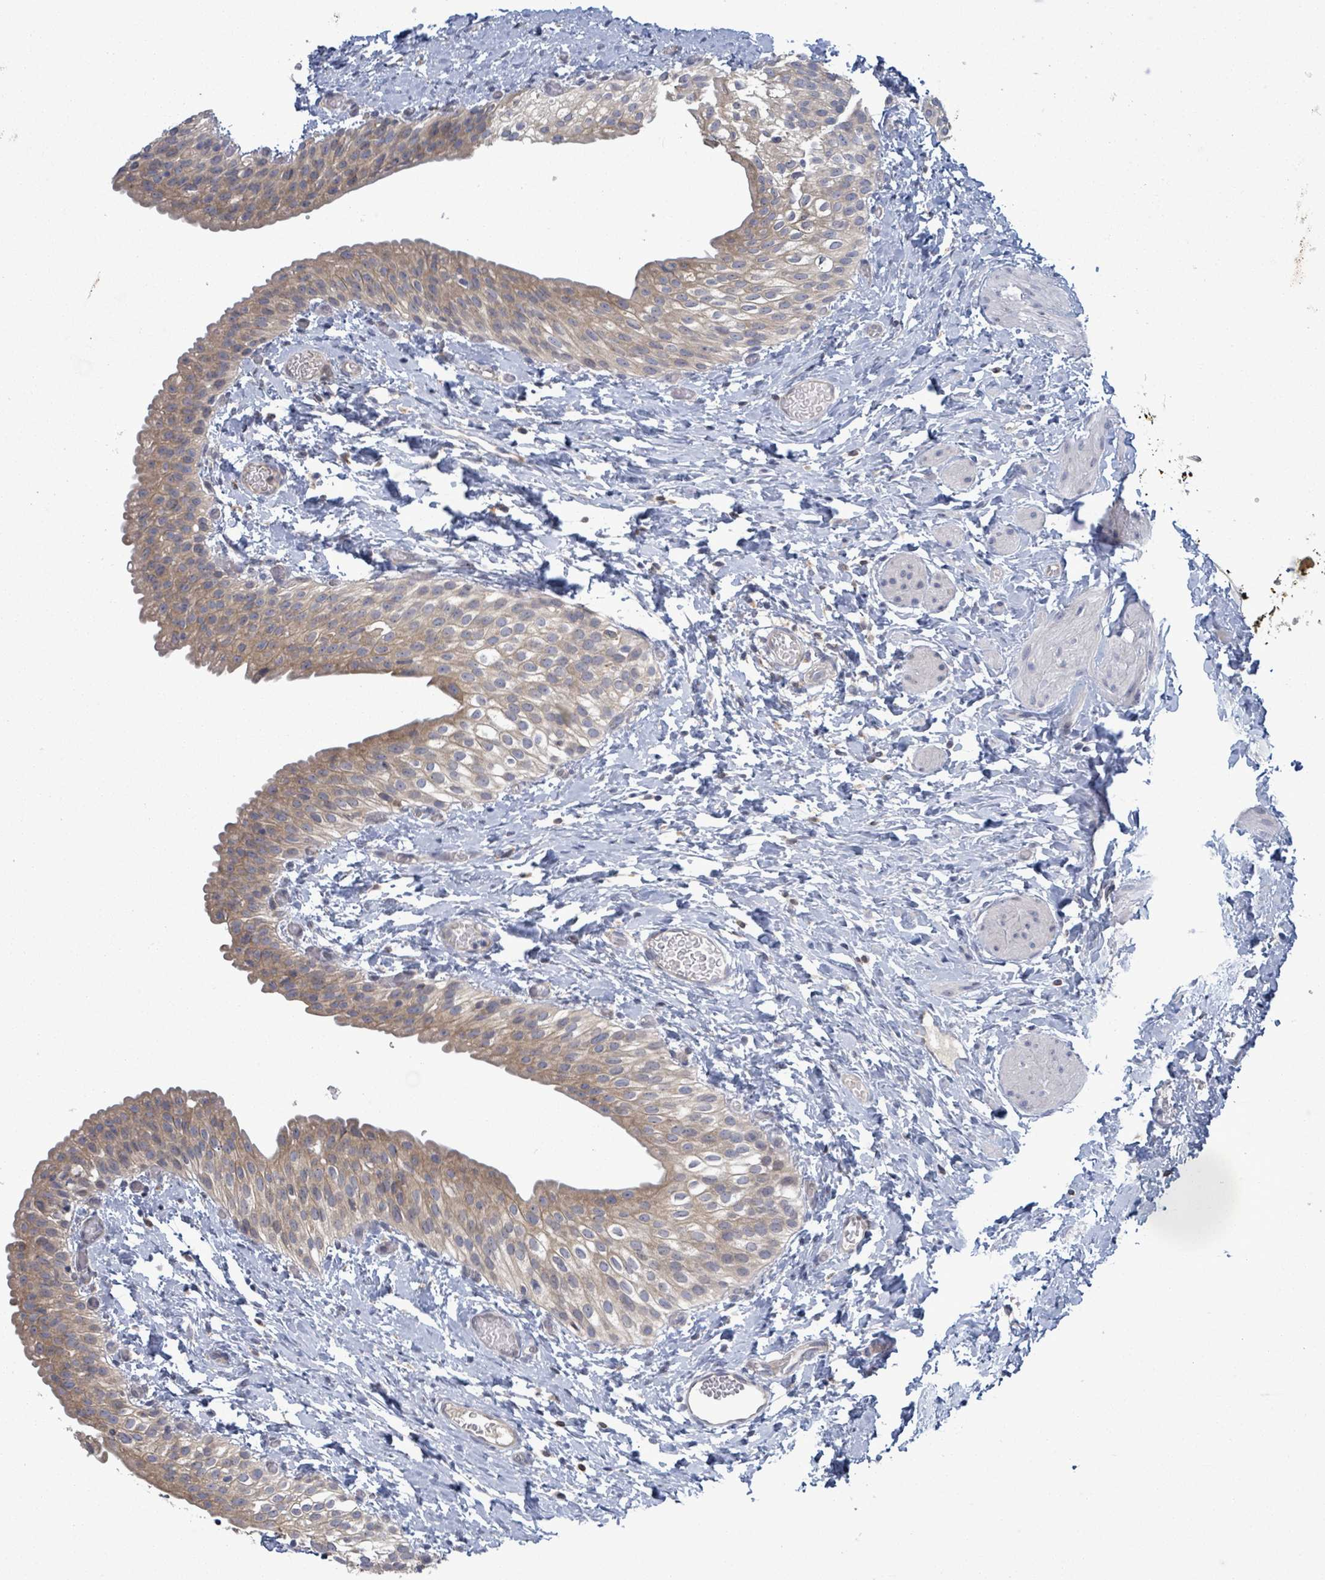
{"staining": {"intensity": "weak", "quantity": ">75%", "location": "cytoplasmic/membranous"}, "tissue": "urinary bladder", "cell_type": "Urothelial cells", "image_type": "normal", "snomed": [{"axis": "morphology", "description": "Normal tissue, NOS"}, {"axis": "topography", "description": "Urinary bladder"}], "caption": "Protein staining displays weak cytoplasmic/membranous staining in approximately >75% of urothelial cells in normal urinary bladder. The staining was performed using DAB (3,3'-diaminobenzidine) to visualize the protein expression in brown, while the nuclei were stained in blue with hematoxylin (Magnification: 20x).", "gene": "ATP13A1", "patient": {"sex": "male", "age": 1}}